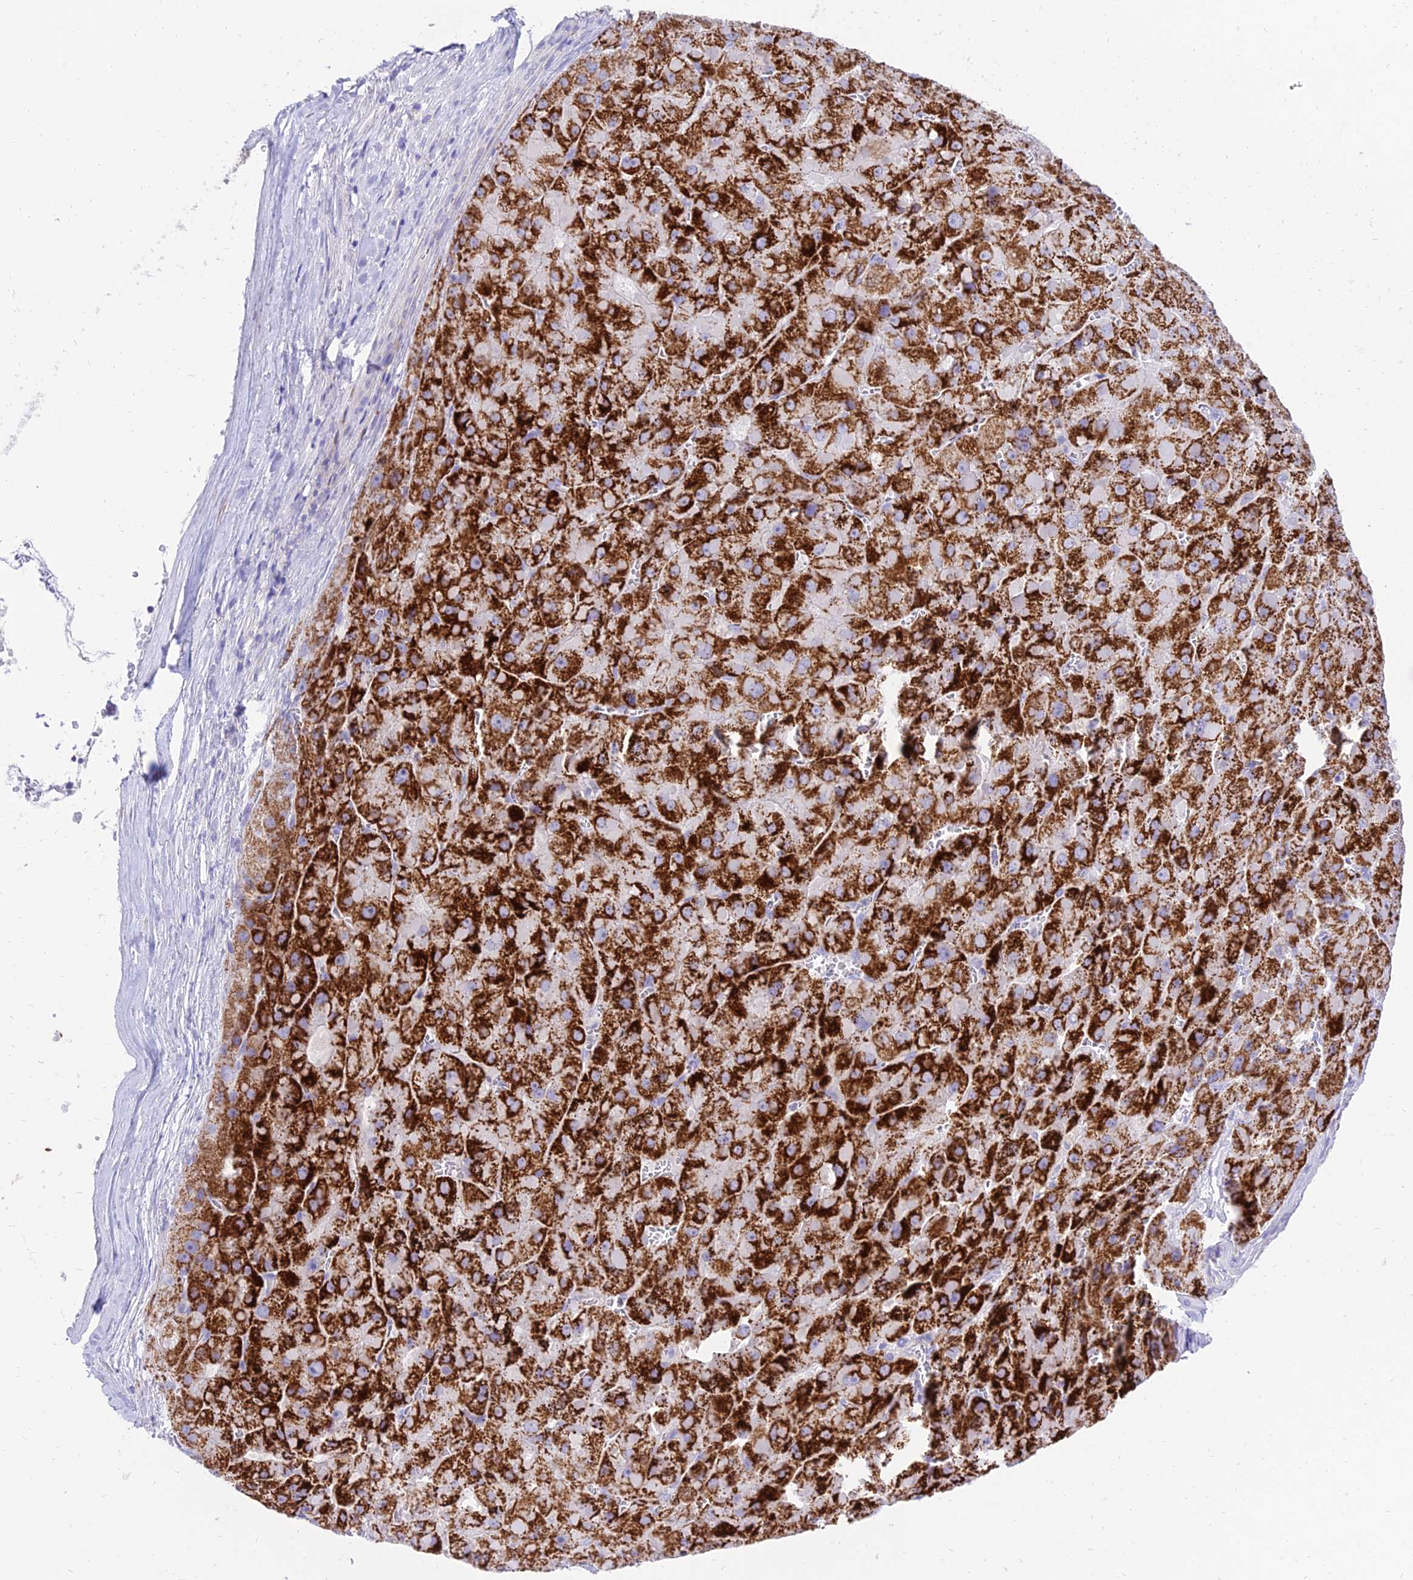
{"staining": {"intensity": "strong", "quantity": ">75%", "location": "cytoplasmic/membranous"}, "tissue": "liver cancer", "cell_type": "Tumor cells", "image_type": "cancer", "snomed": [{"axis": "morphology", "description": "Carcinoma, Hepatocellular, NOS"}, {"axis": "topography", "description": "Liver"}], "caption": "This is an image of immunohistochemistry staining of liver cancer, which shows strong positivity in the cytoplasmic/membranous of tumor cells.", "gene": "PKN3", "patient": {"sex": "female", "age": 73}}